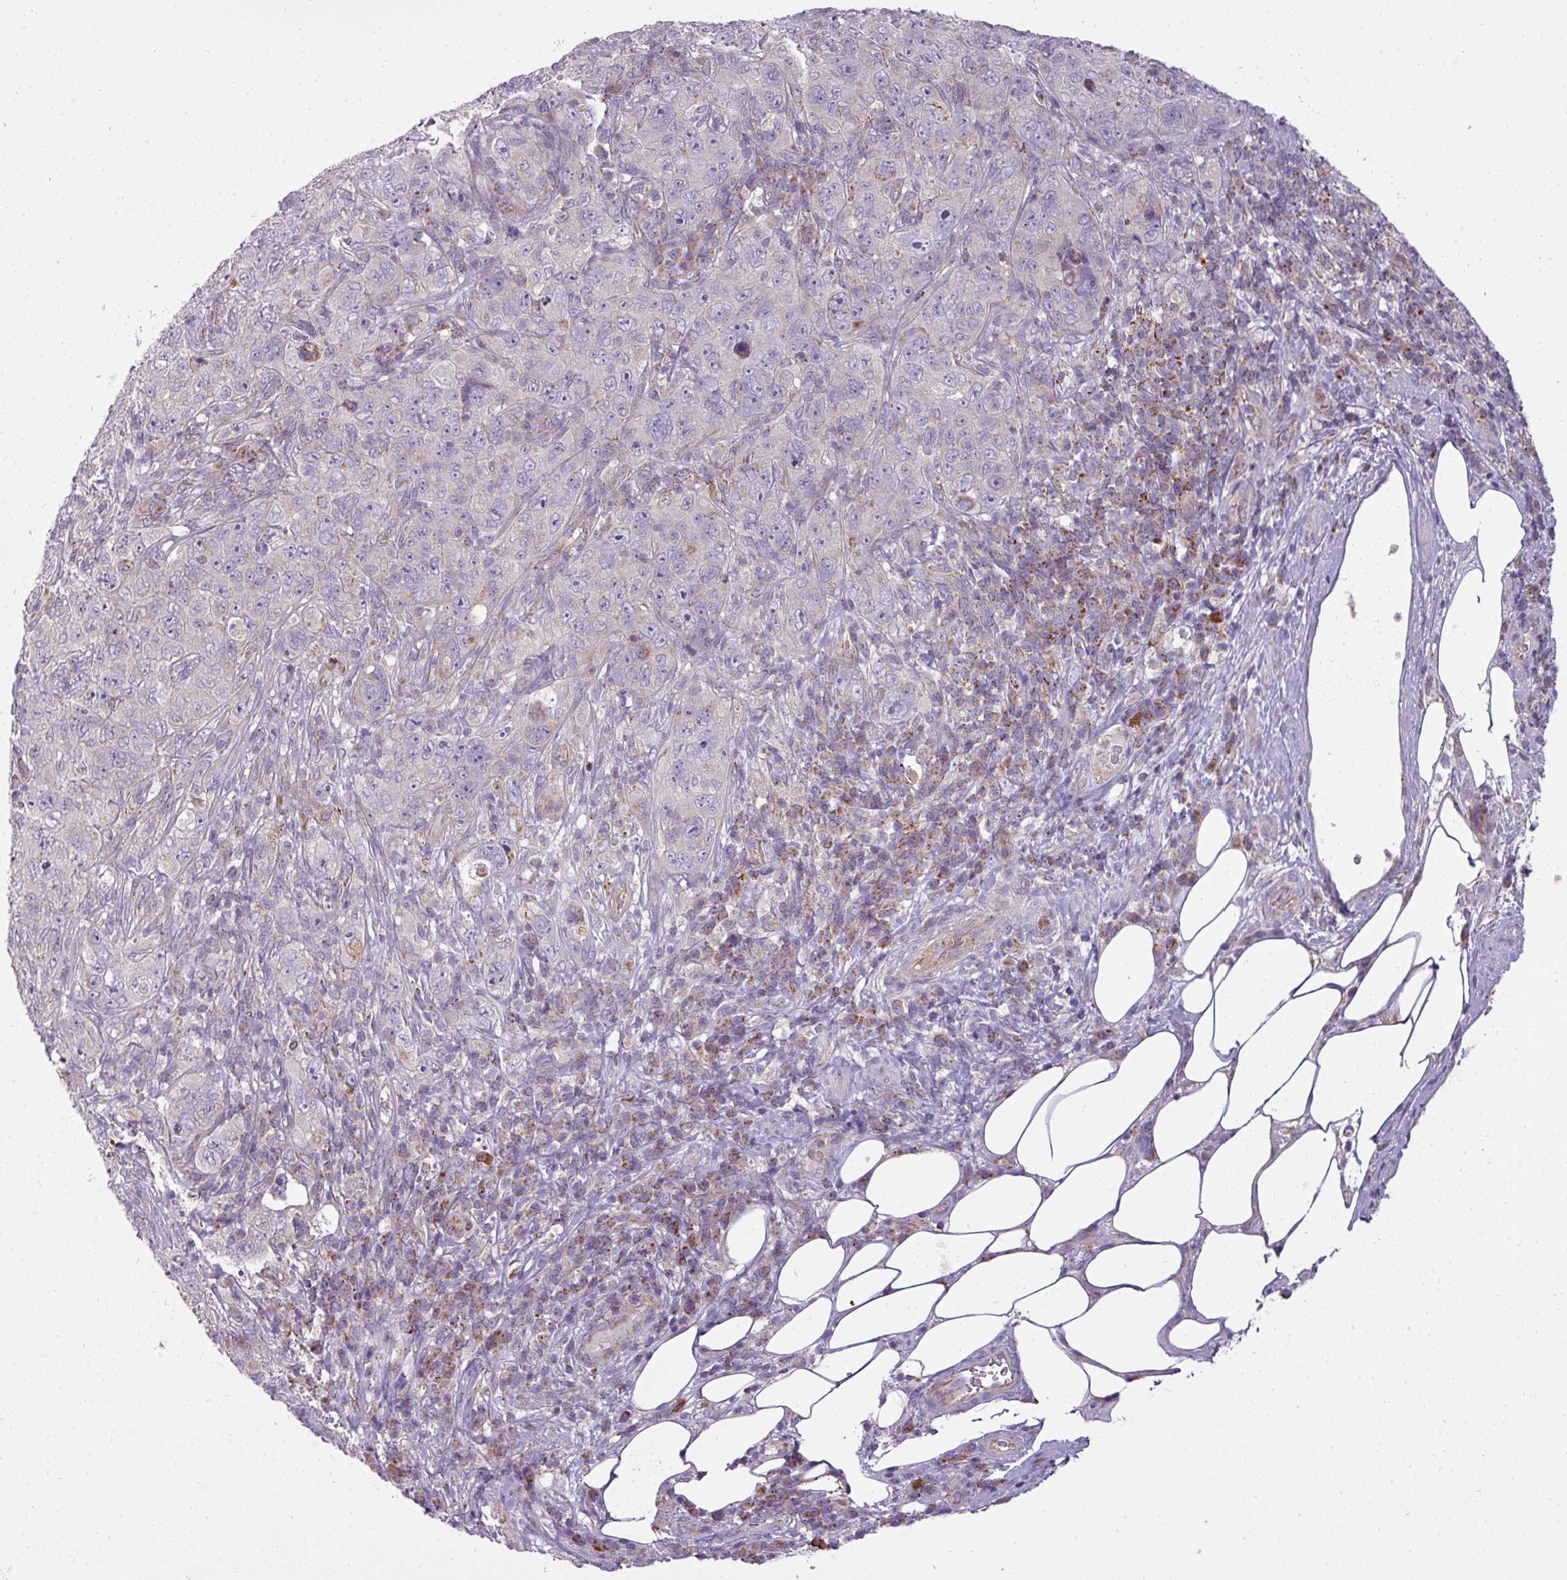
{"staining": {"intensity": "negative", "quantity": "none", "location": "none"}, "tissue": "pancreatic cancer", "cell_type": "Tumor cells", "image_type": "cancer", "snomed": [{"axis": "morphology", "description": "Adenocarcinoma, NOS"}, {"axis": "topography", "description": "Pancreas"}], "caption": "DAB (3,3'-diaminobenzidine) immunohistochemical staining of pancreatic adenocarcinoma exhibits no significant expression in tumor cells.", "gene": "PNMA6A", "patient": {"sex": "male", "age": 68}}